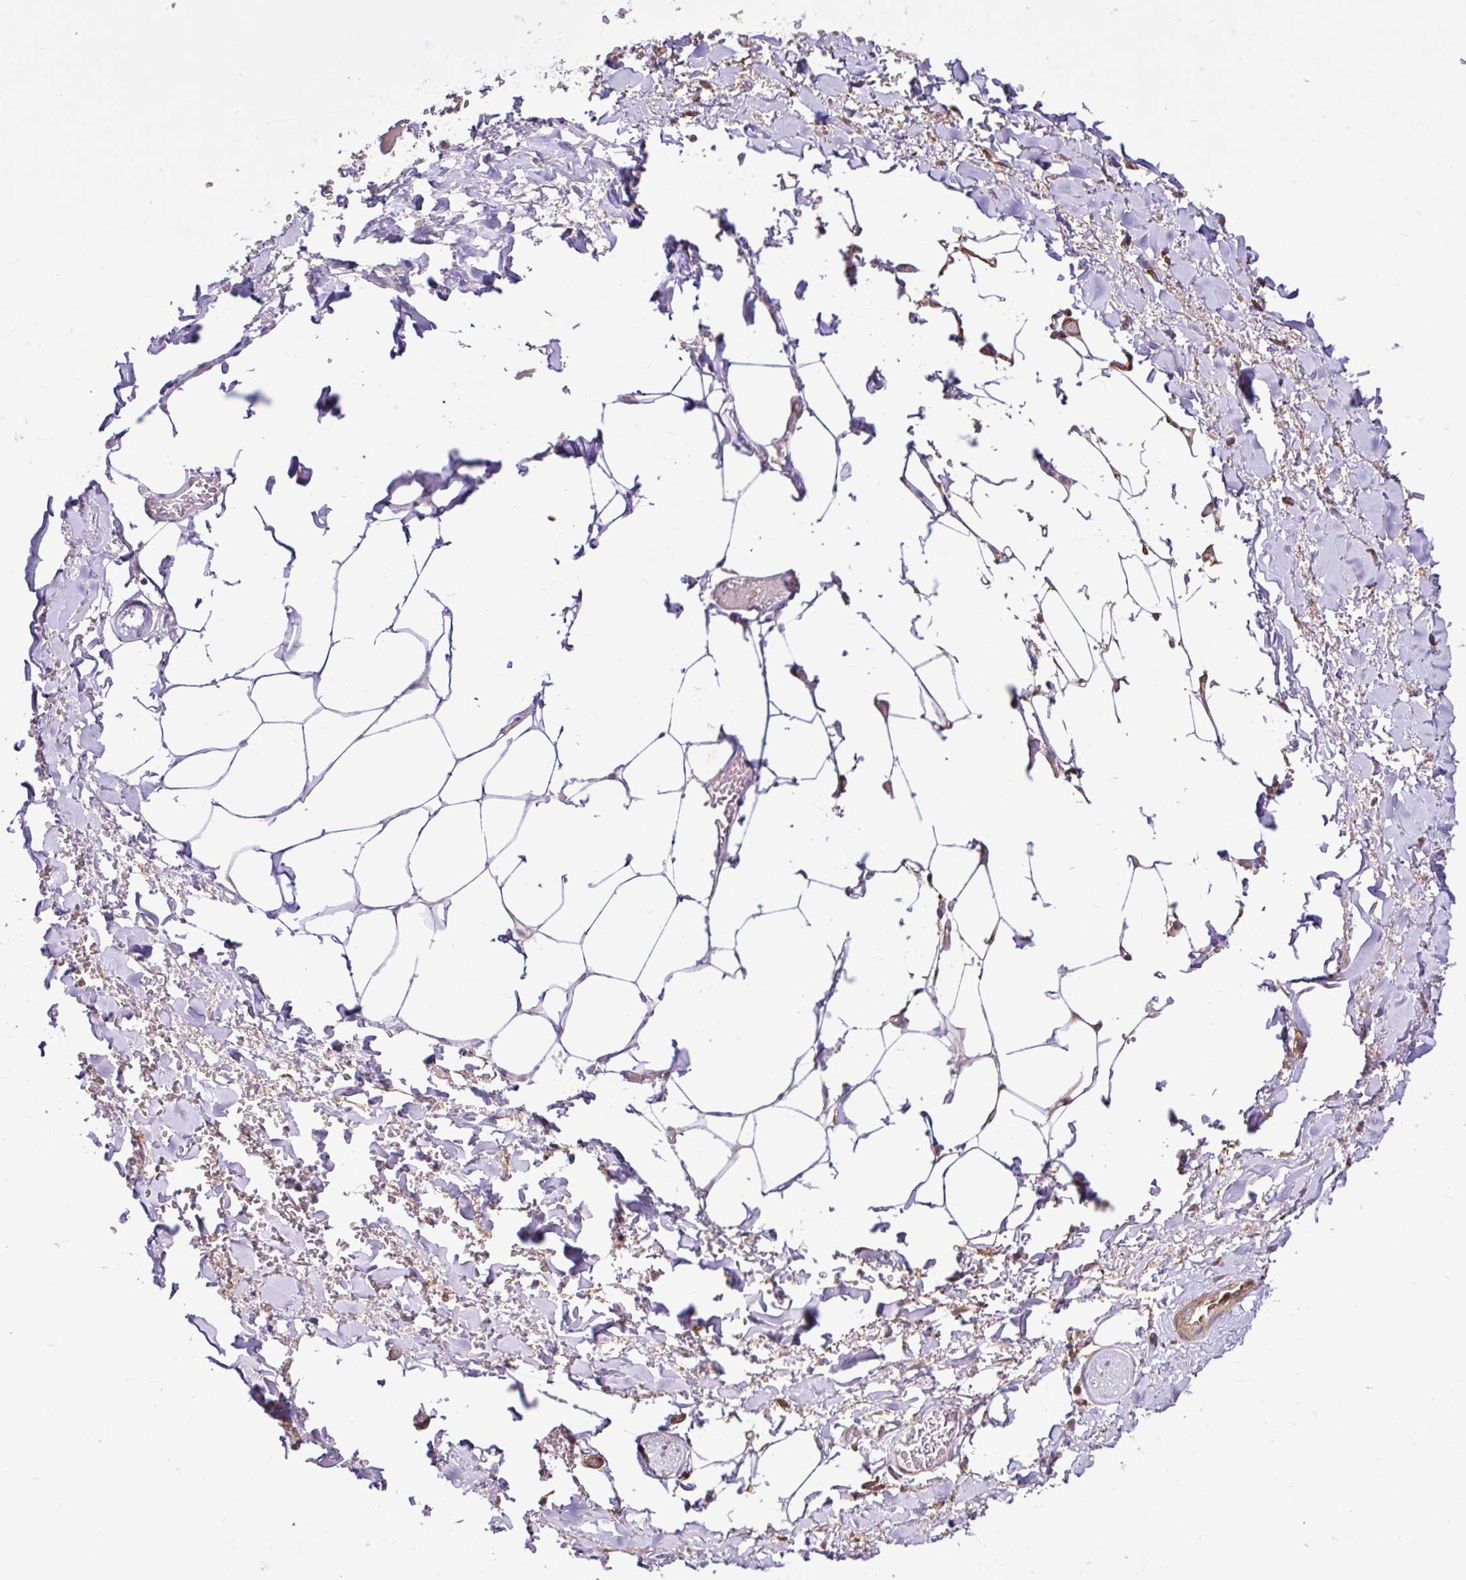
{"staining": {"intensity": "negative", "quantity": "none", "location": "none"}, "tissue": "adipose tissue", "cell_type": "Adipocytes", "image_type": "normal", "snomed": [{"axis": "morphology", "description": "Normal tissue, NOS"}, {"axis": "topography", "description": "Vagina"}, {"axis": "topography", "description": "Peripheral nerve tissue"}], "caption": "This is an IHC photomicrograph of unremarkable adipose tissue. There is no expression in adipocytes.", "gene": "NTPCR", "patient": {"sex": "female", "age": 71}}